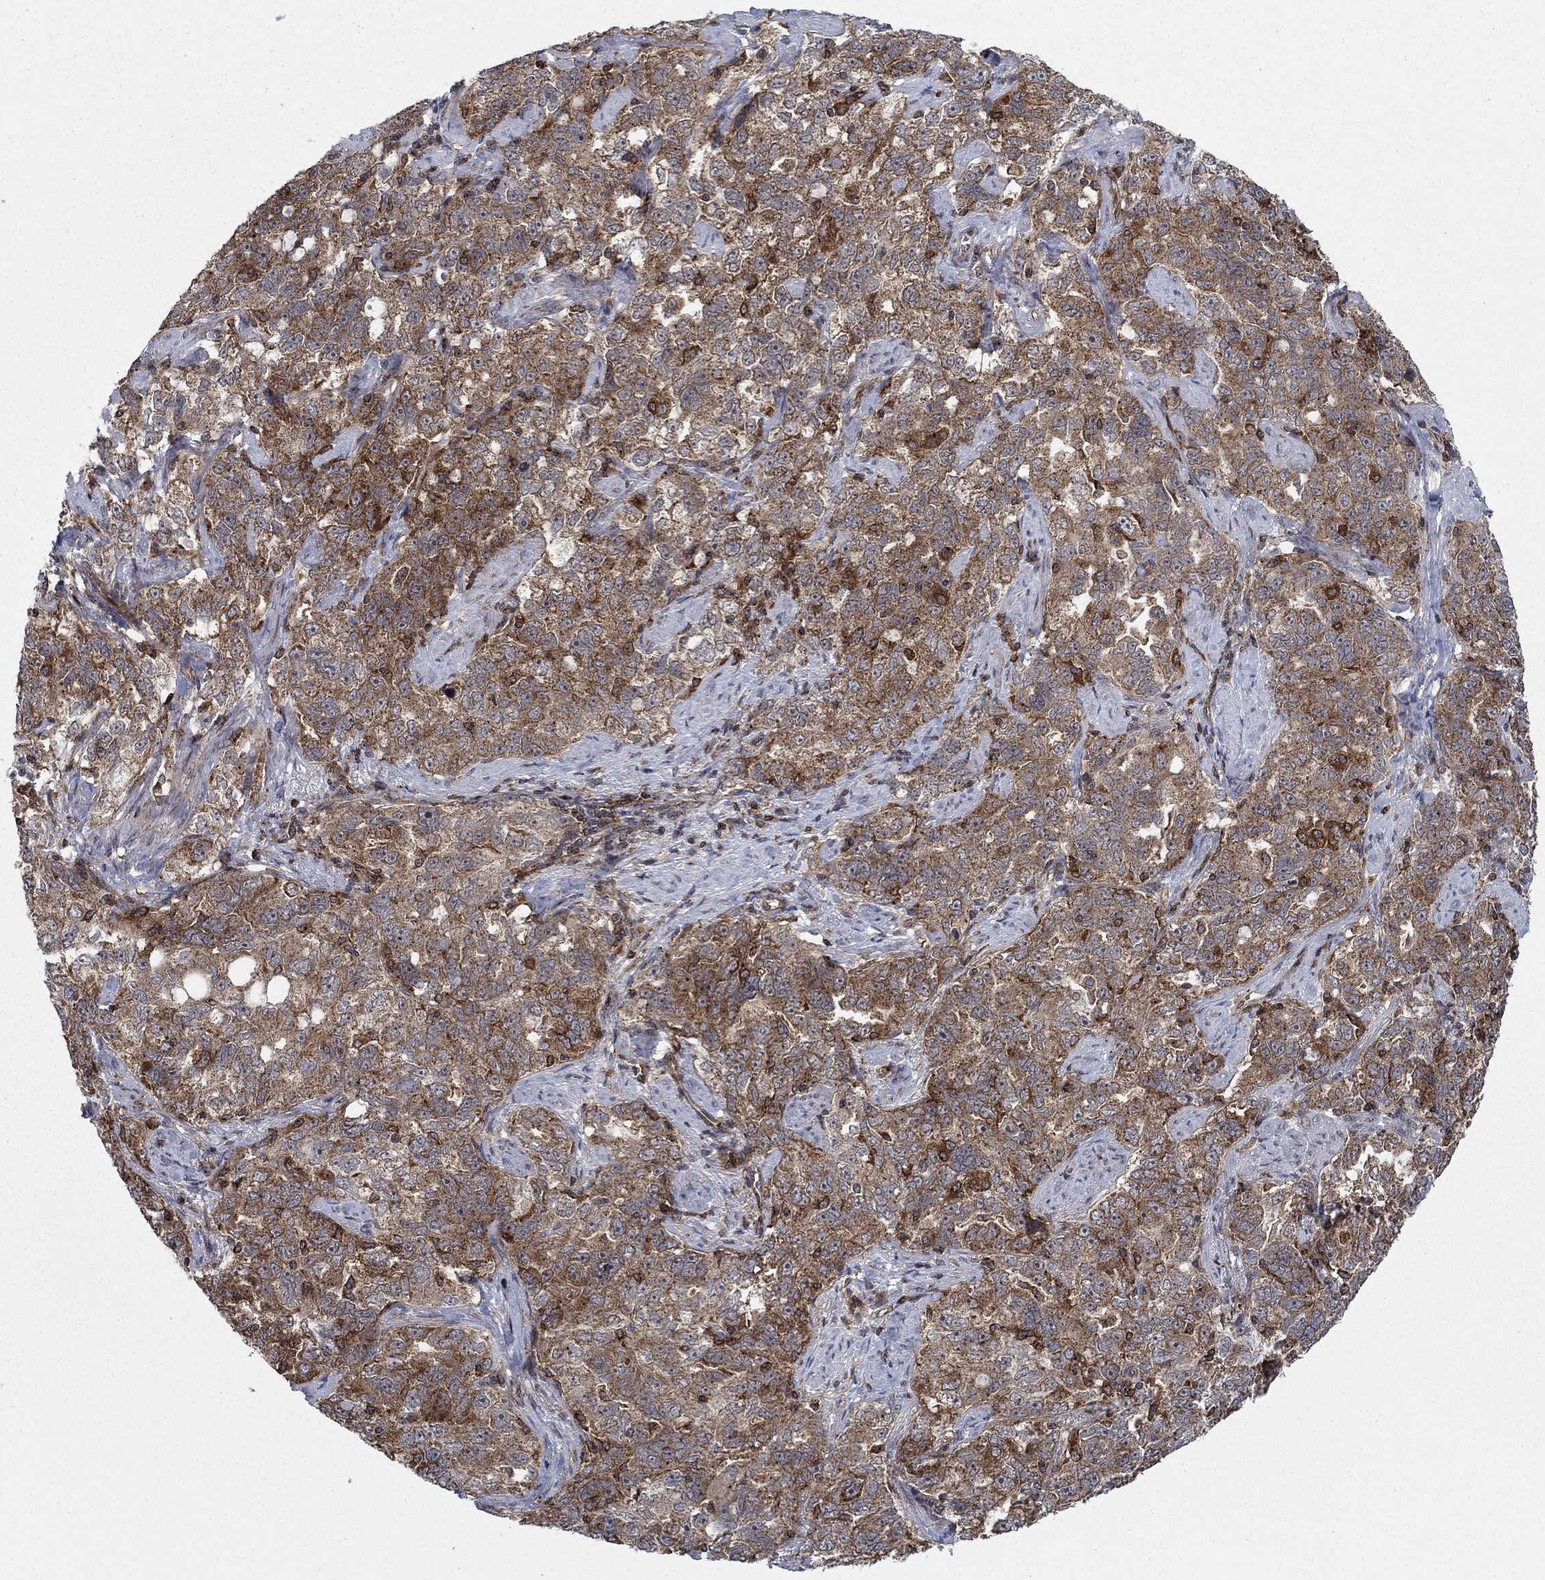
{"staining": {"intensity": "moderate", "quantity": "25%-75%", "location": "cytoplasmic/membranous"}, "tissue": "ovarian cancer", "cell_type": "Tumor cells", "image_type": "cancer", "snomed": [{"axis": "morphology", "description": "Cystadenocarcinoma, serous, NOS"}, {"axis": "topography", "description": "Ovary"}], "caption": "A brown stain labels moderate cytoplasmic/membranous staining of a protein in serous cystadenocarcinoma (ovarian) tumor cells.", "gene": "IFI35", "patient": {"sex": "female", "age": 51}}